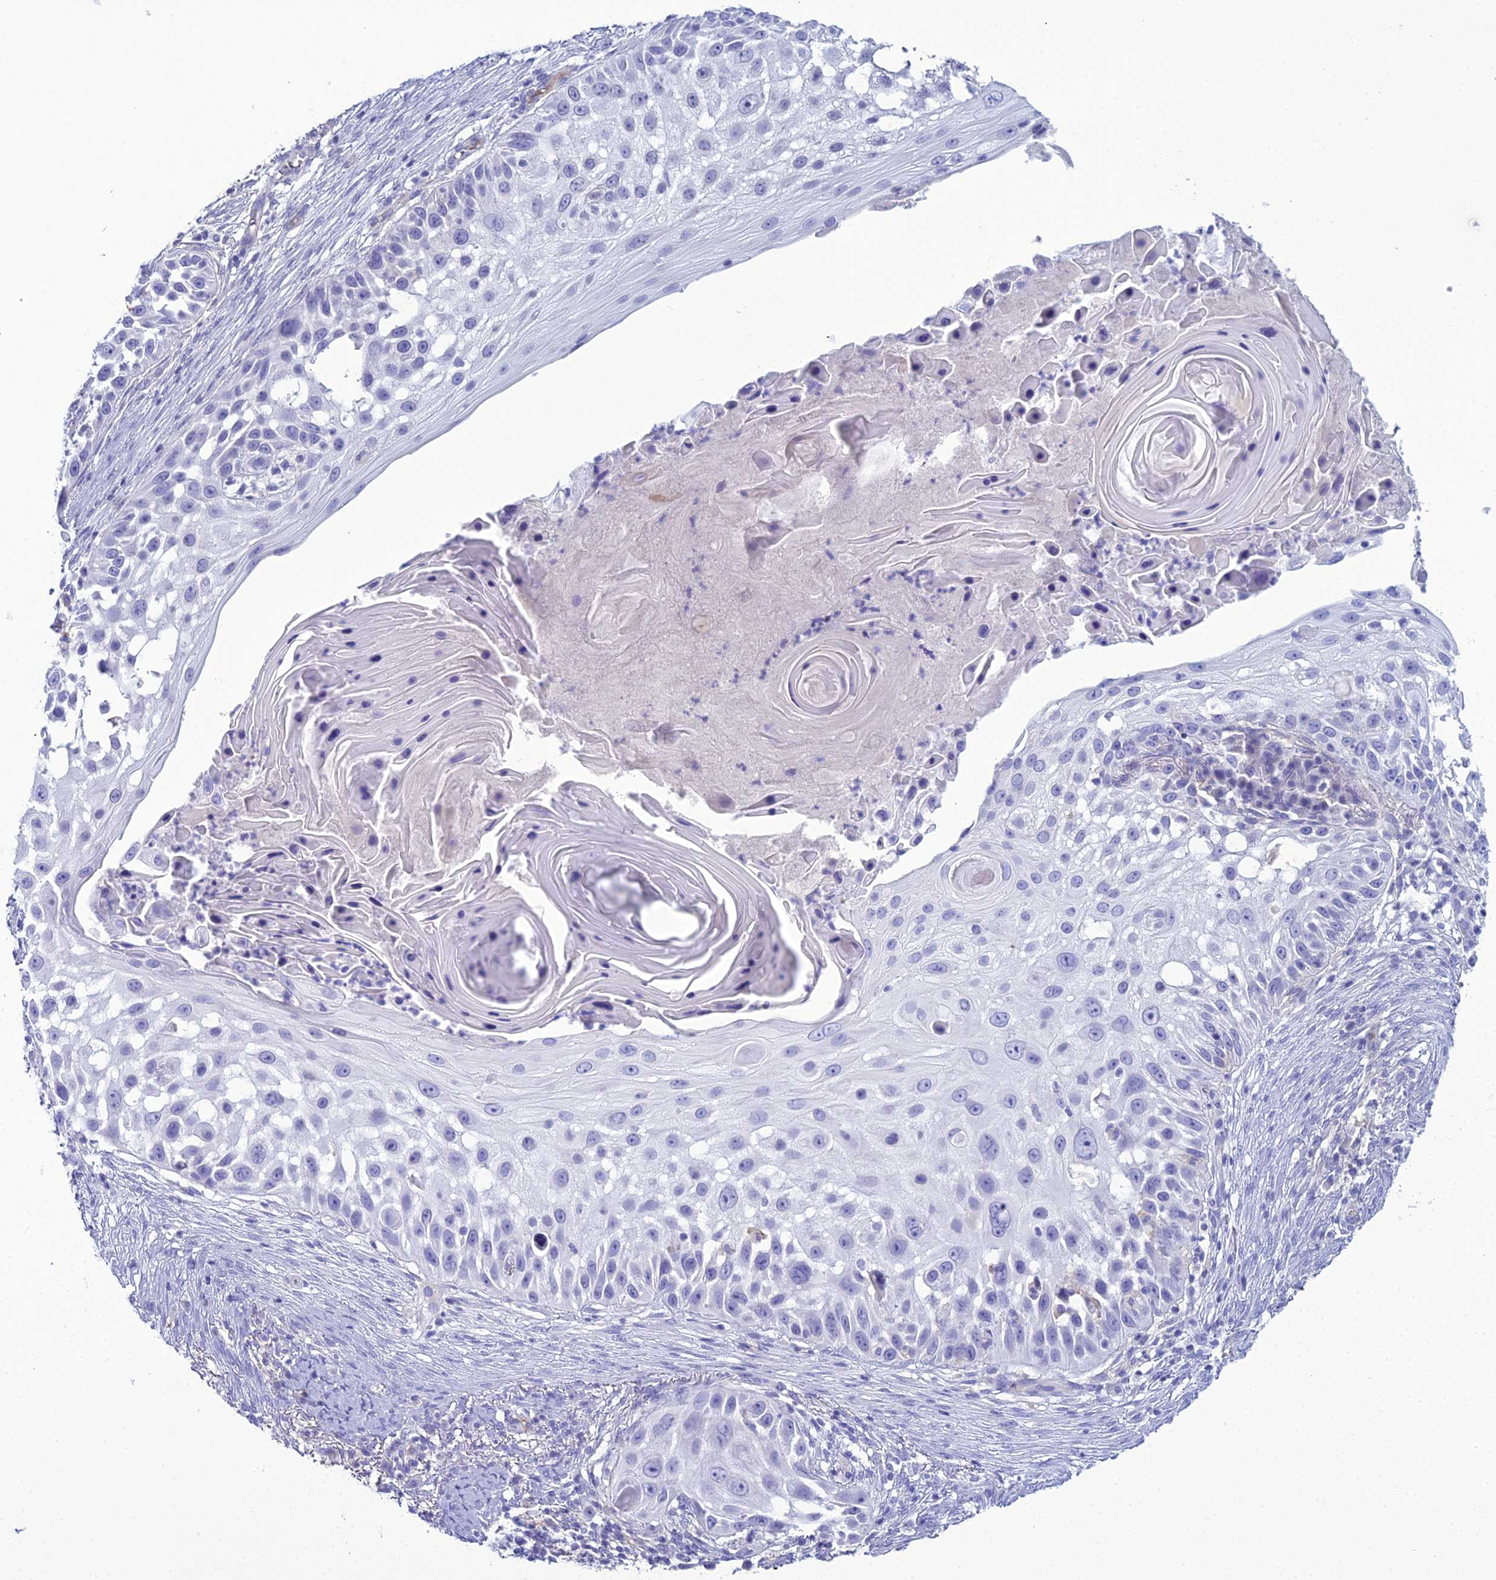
{"staining": {"intensity": "negative", "quantity": "none", "location": "none"}, "tissue": "skin cancer", "cell_type": "Tumor cells", "image_type": "cancer", "snomed": [{"axis": "morphology", "description": "Squamous cell carcinoma, NOS"}, {"axis": "topography", "description": "Skin"}], "caption": "High magnification brightfield microscopy of skin squamous cell carcinoma stained with DAB (3,3'-diaminobenzidine) (brown) and counterstained with hematoxylin (blue): tumor cells show no significant staining.", "gene": "ACE", "patient": {"sex": "female", "age": 44}}